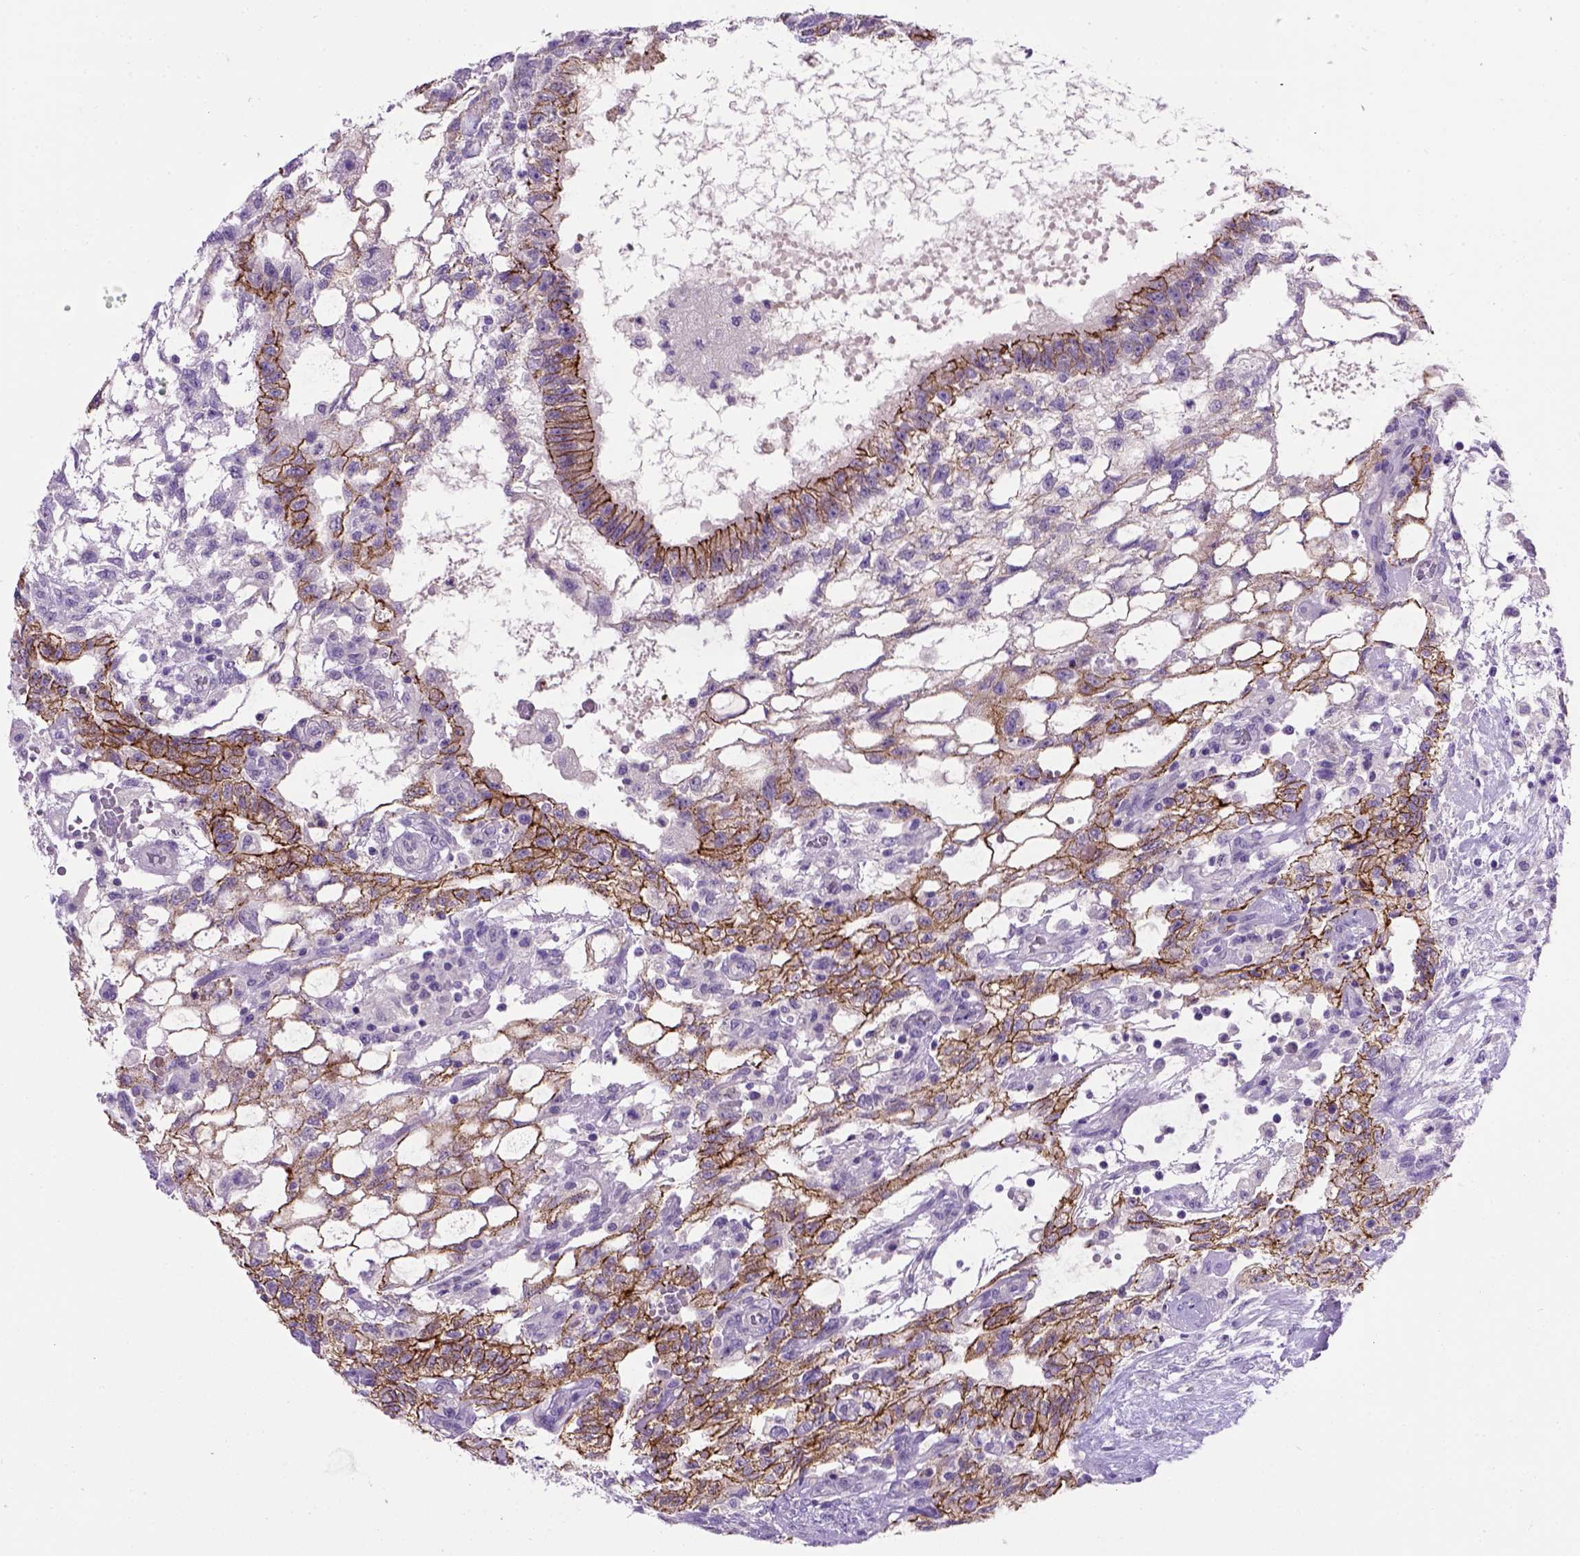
{"staining": {"intensity": "strong", "quantity": ">75%", "location": "cytoplasmic/membranous"}, "tissue": "testis cancer", "cell_type": "Tumor cells", "image_type": "cancer", "snomed": [{"axis": "morphology", "description": "Carcinoma, Embryonal, NOS"}, {"axis": "topography", "description": "Testis"}], "caption": "This is a histology image of immunohistochemistry (IHC) staining of testis embryonal carcinoma, which shows strong positivity in the cytoplasmic/membranous of tumor cells.", "gene": "CDH1", "patient": {"sex": "male", "age": 32}}